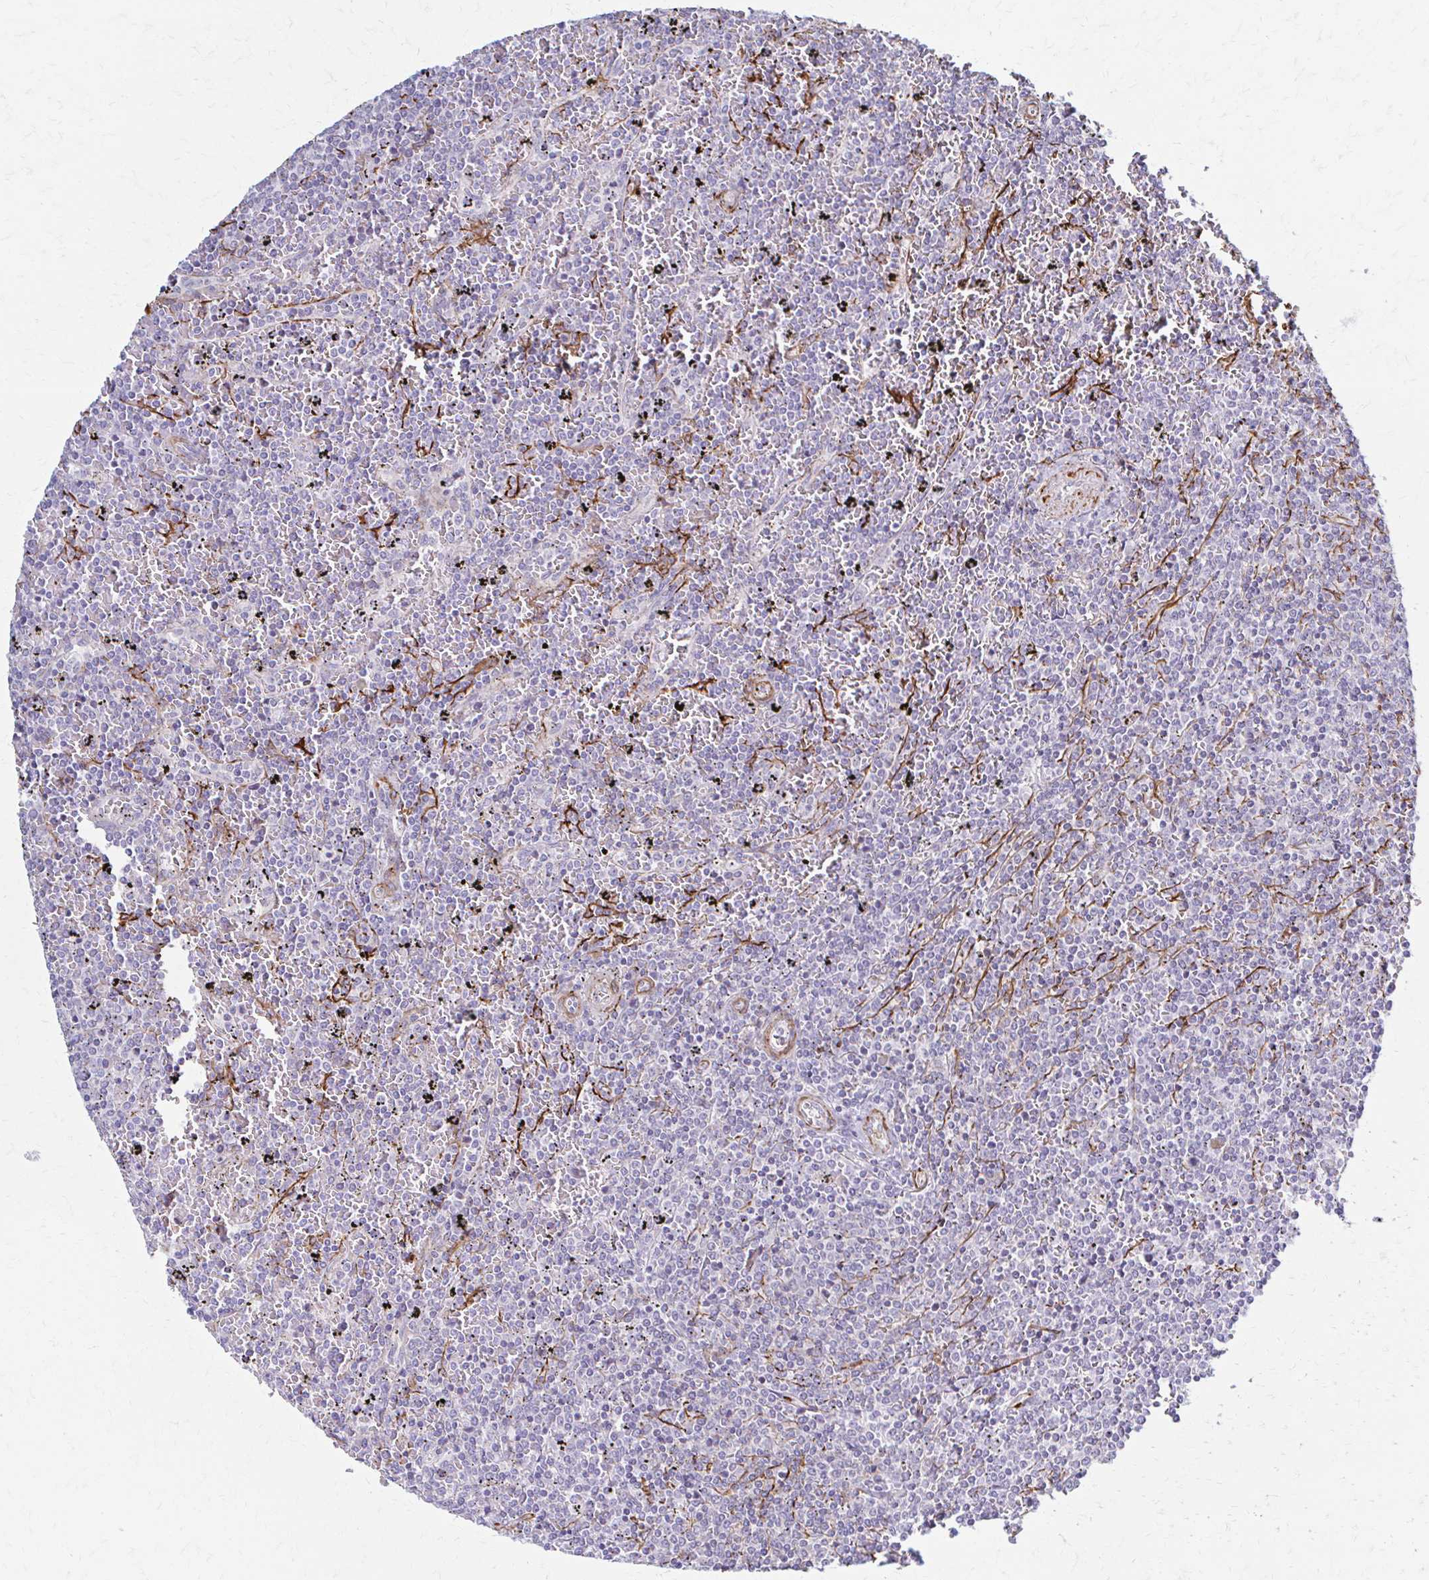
{"staining": {"intensity": "negative", "quantity": "none", "location": "none"}, "tissue": "lymphoma", "cell_type": "Tumor cells", "image_type": "cancer", "snomed": [{"axis": "morphology", "description": "Malignant lymphoma, non-Hodgkin's type, Low grade"}, {"axis": "topography", "description": "Spleen"}], "caption": "An IHC image of lymphoma is shown. There is no staining in tumor cells of lymphoma.", "gene": "TIMMDC1", "patient": {"sex": "female", "age": 77}}